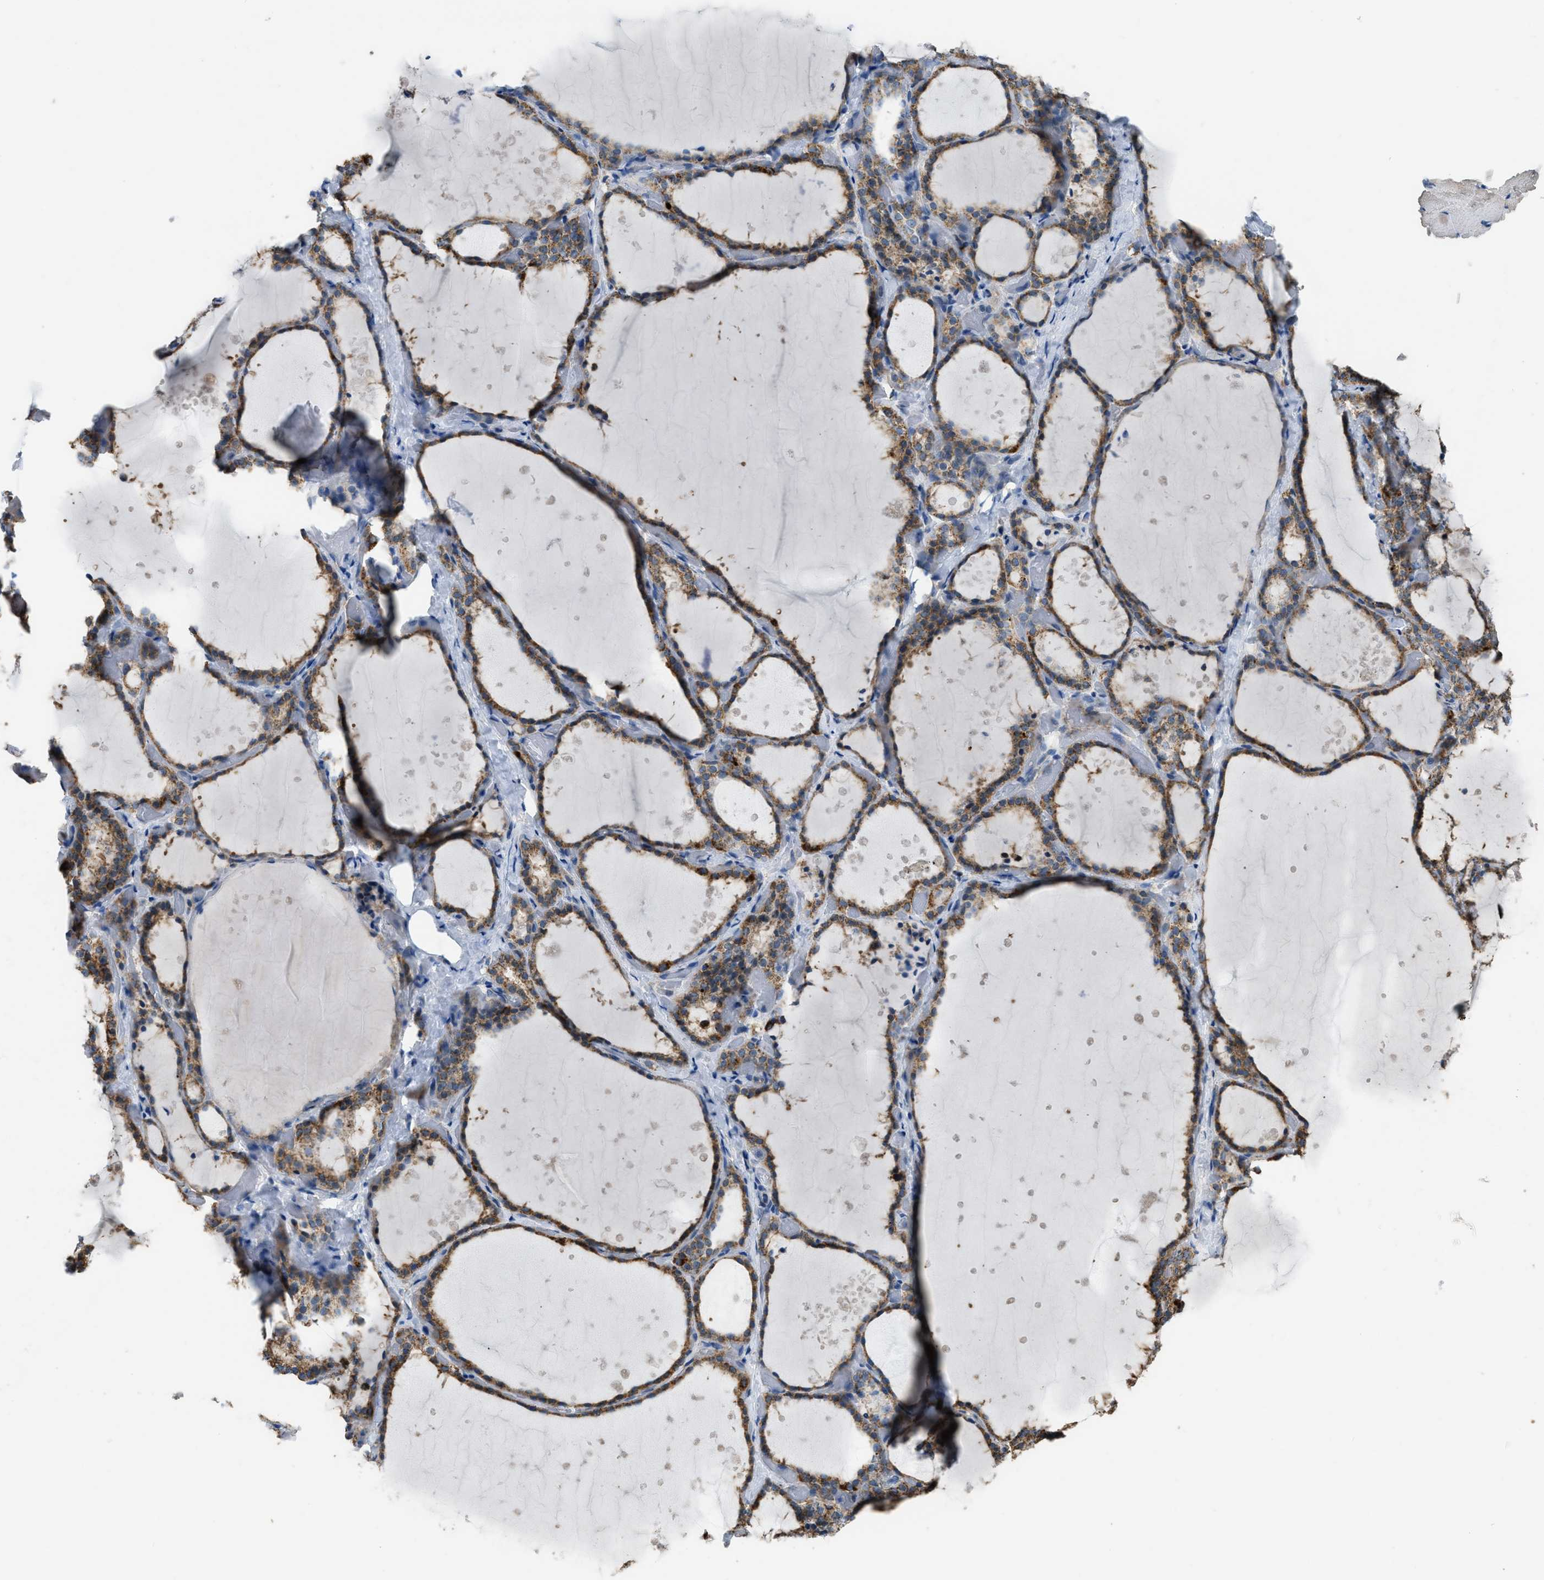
{"staining": {"intensity": "moderate", "quantity": ">75%", "location": "cytoplasmic/membranous"}, "tissue": "thyroid gland", "cell_type": "Glandular cells", "image_type": "normal", "snomed": [{"axis": "morphology", "description": "Normal tissue, NOS"}, {"axis": "topography", "description": "Thyroid gland"}], "caption": "Thyroid gland stained with DAB (3,3'-diaminobenzidine) IHC displays medium levels of moderate cytoplasmic/membranous staining in approximately >75% of glandular cells.", "gene": "ETFB", "patient": {"sex": "female", "age": 44}}